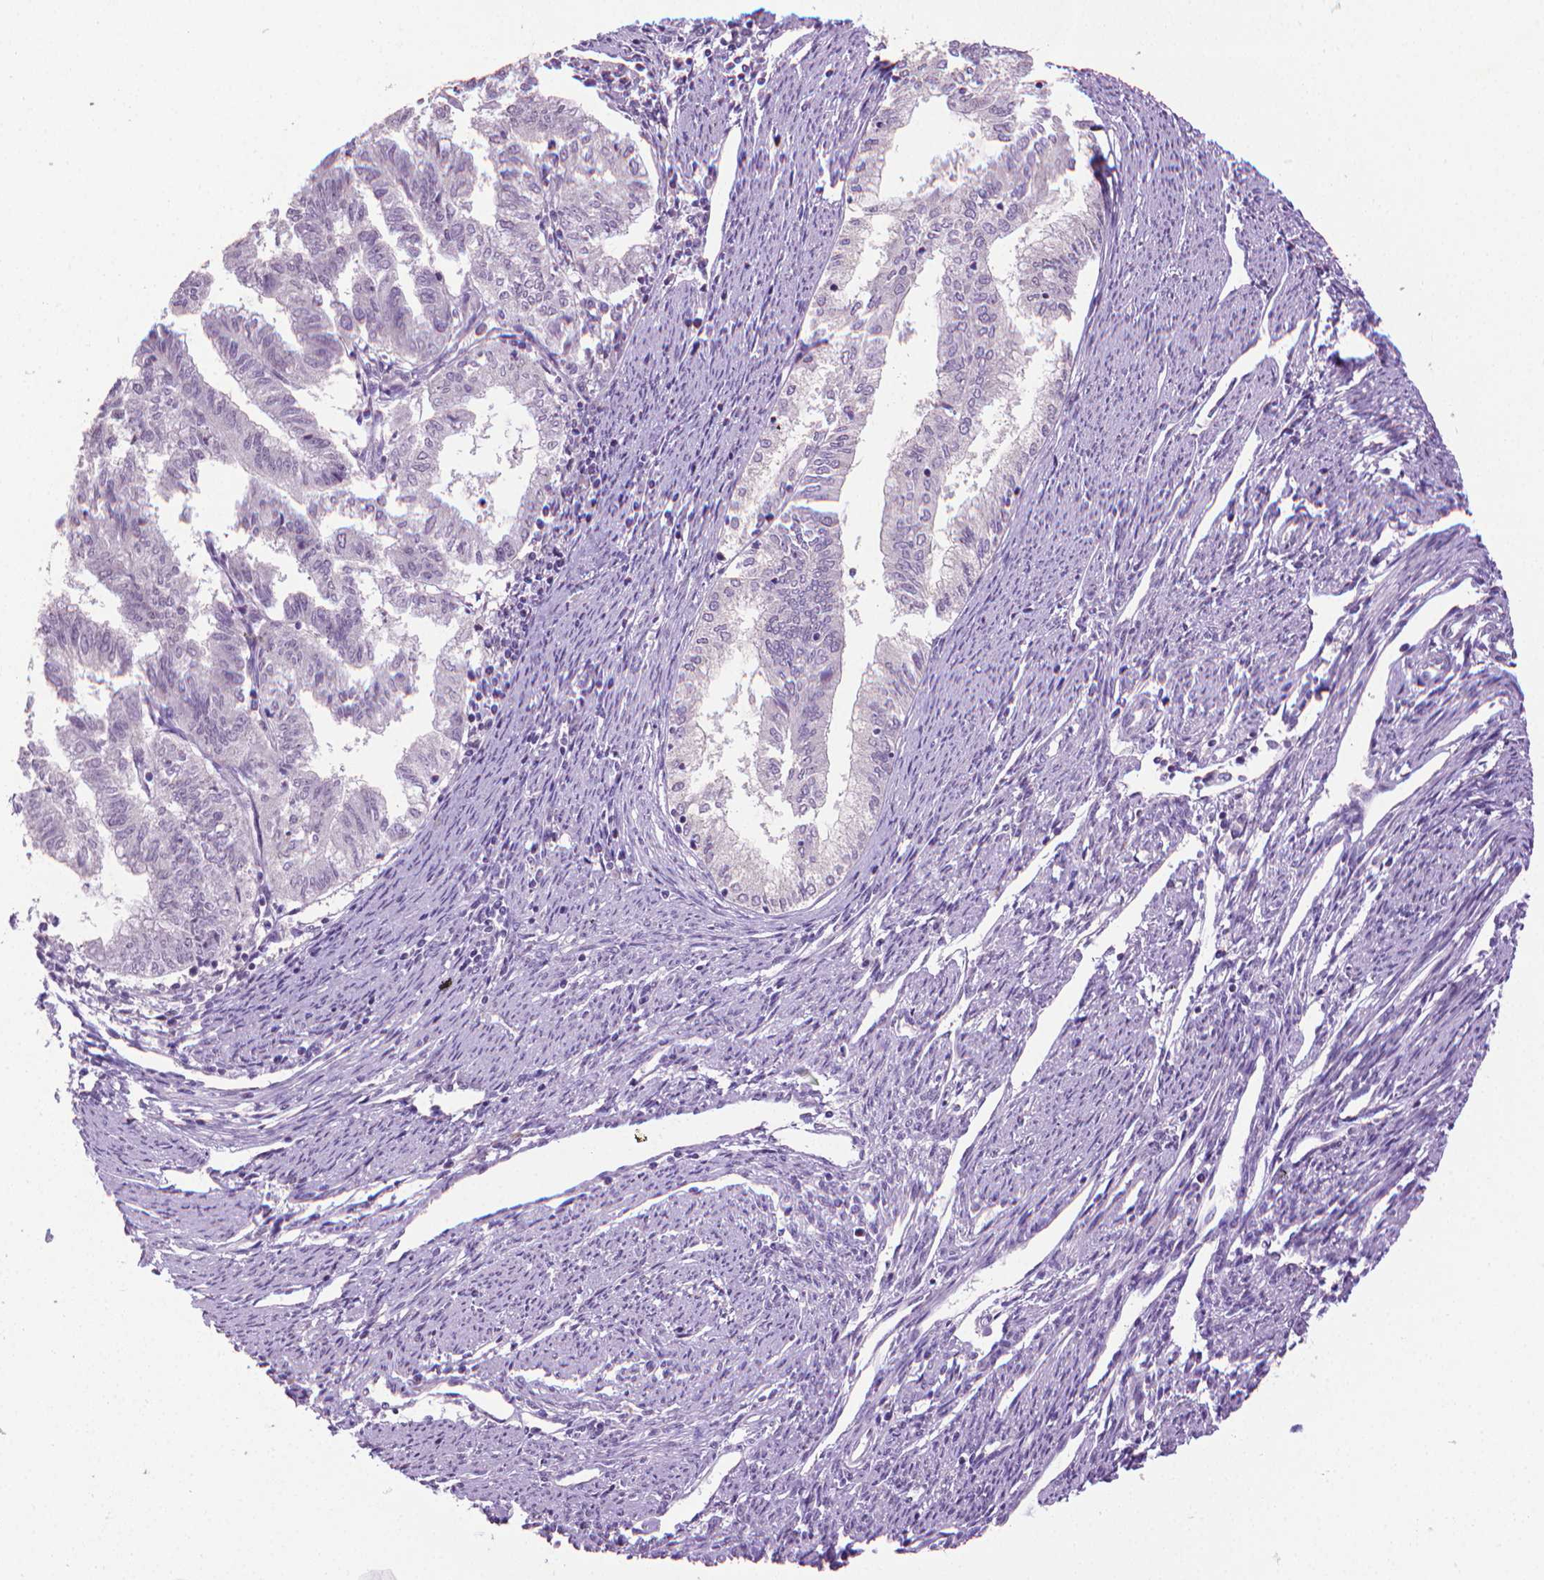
{"staining": {"intensity": "negative", "quantity": "none", "location": "none"}, "tissue": "endometrial cancer", "cell_type": "Tumor cells", "image_type": "cancer", "snomed": [{"axis": "morphology", "description": "Adenocarcinoma, NOS"}, {"axis": "topography", "description": "Endometrium"}], "caption": "Micrograph shows no significant protein staining in tumor cells of endometrial adenocarcinoma.", "gene": "CDKN2D", "patient": {"sex": "female", "age": 79}}